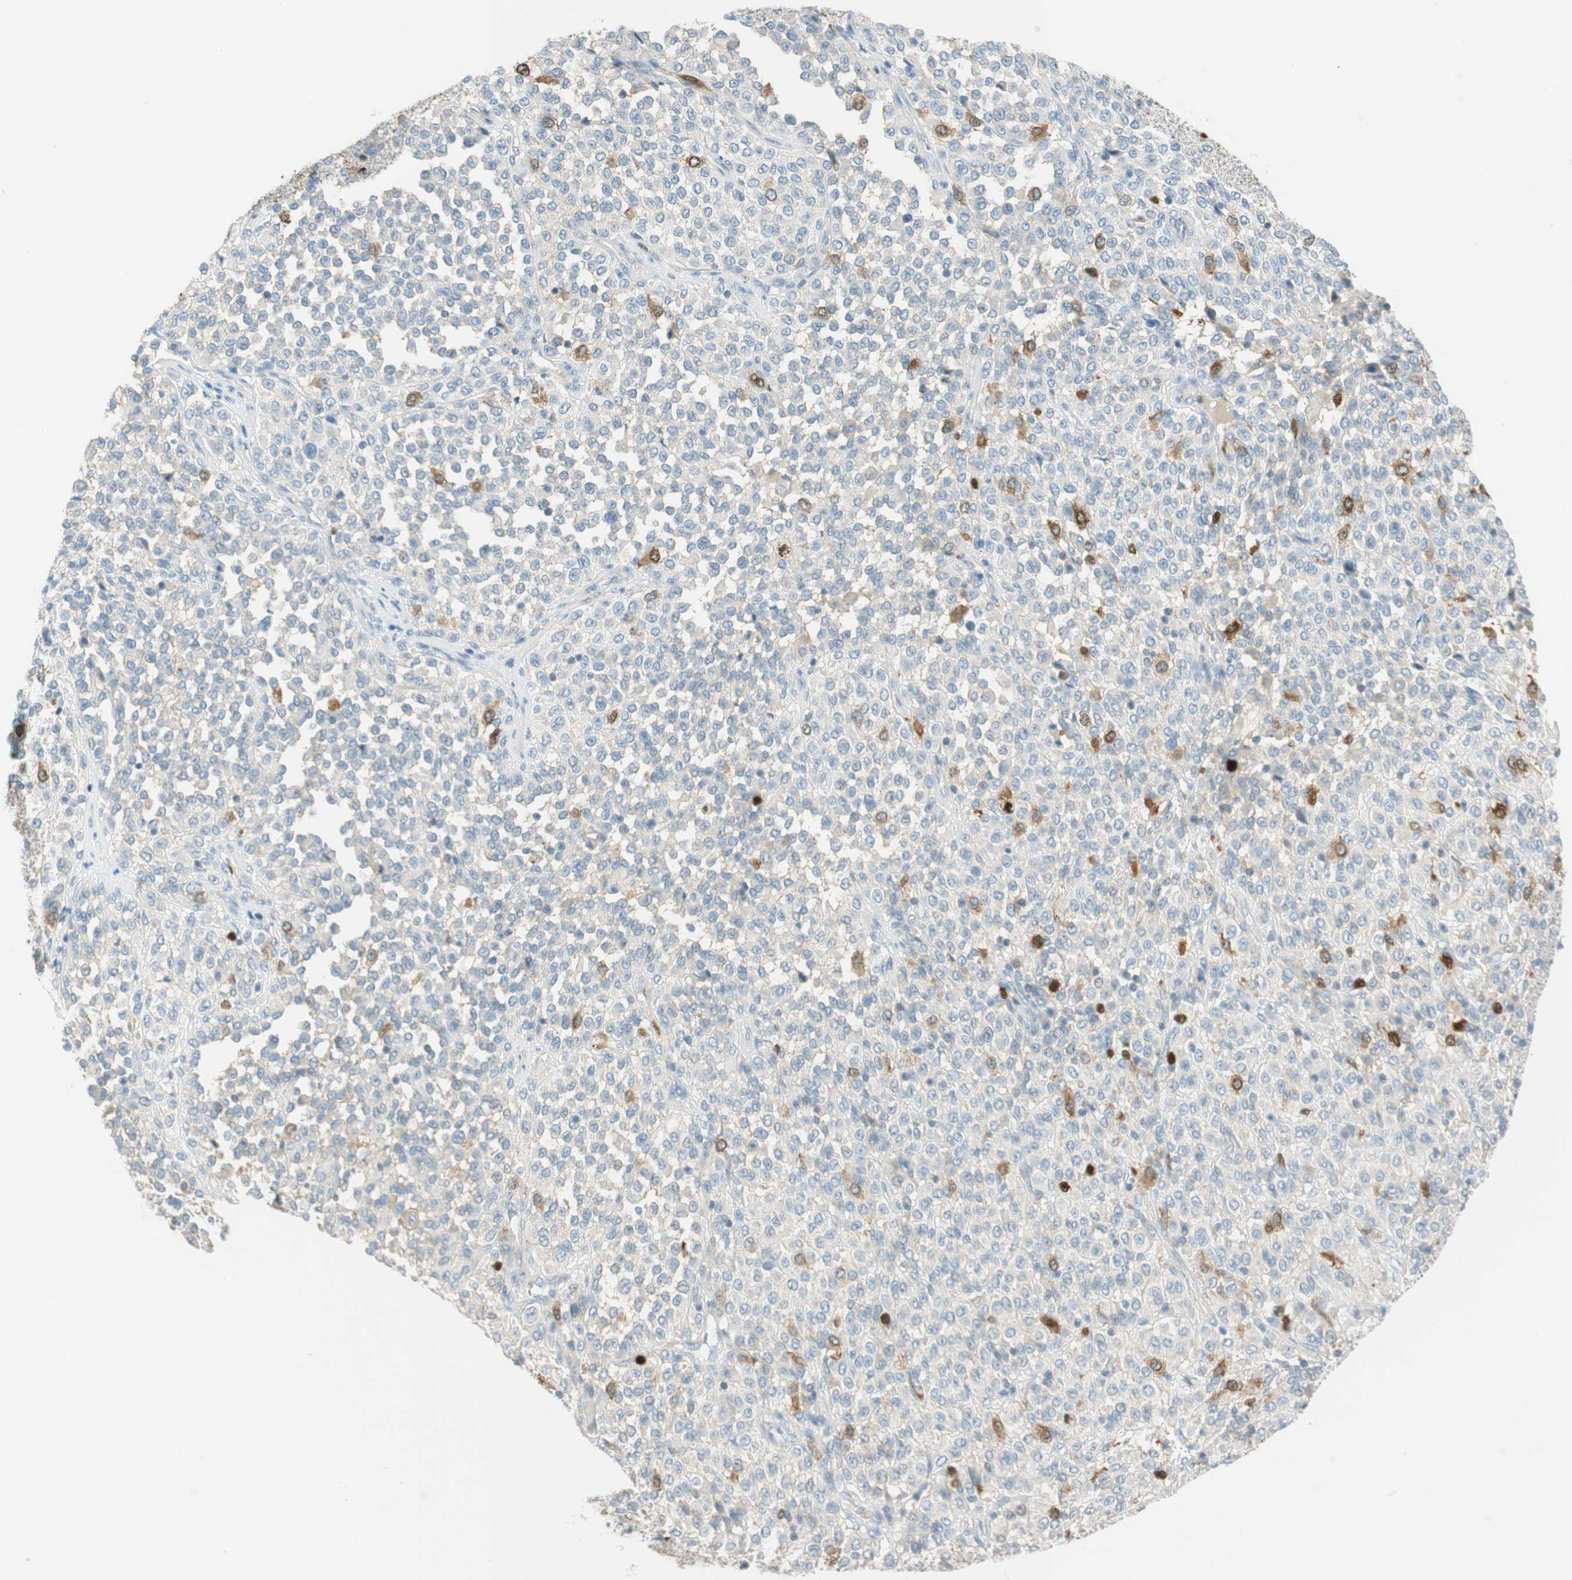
{"staining": {"intensity": "moderate", "quantity": "<25%", "location": "cytoplasmic/membranous,nuclear"}, "tissue": "melanoma", "cell_type": "Tumor cells", "image_type": "cancer", "snomed": [{"axis": "morphology", "description": "Malignant melanoma, Metastatic site"}, {"axis": "topography", "description": "Pancreas"}], "caption": "Moderate cytoplasmic/membranous and nuclear protein expression is appreciated in approximately <25% of tumor cells in melanoma. The protein is shown in brown color, while the nuclei are stained blue.", "gene": "PTTG1", "patient": {"sex": "female", "age": 30}}